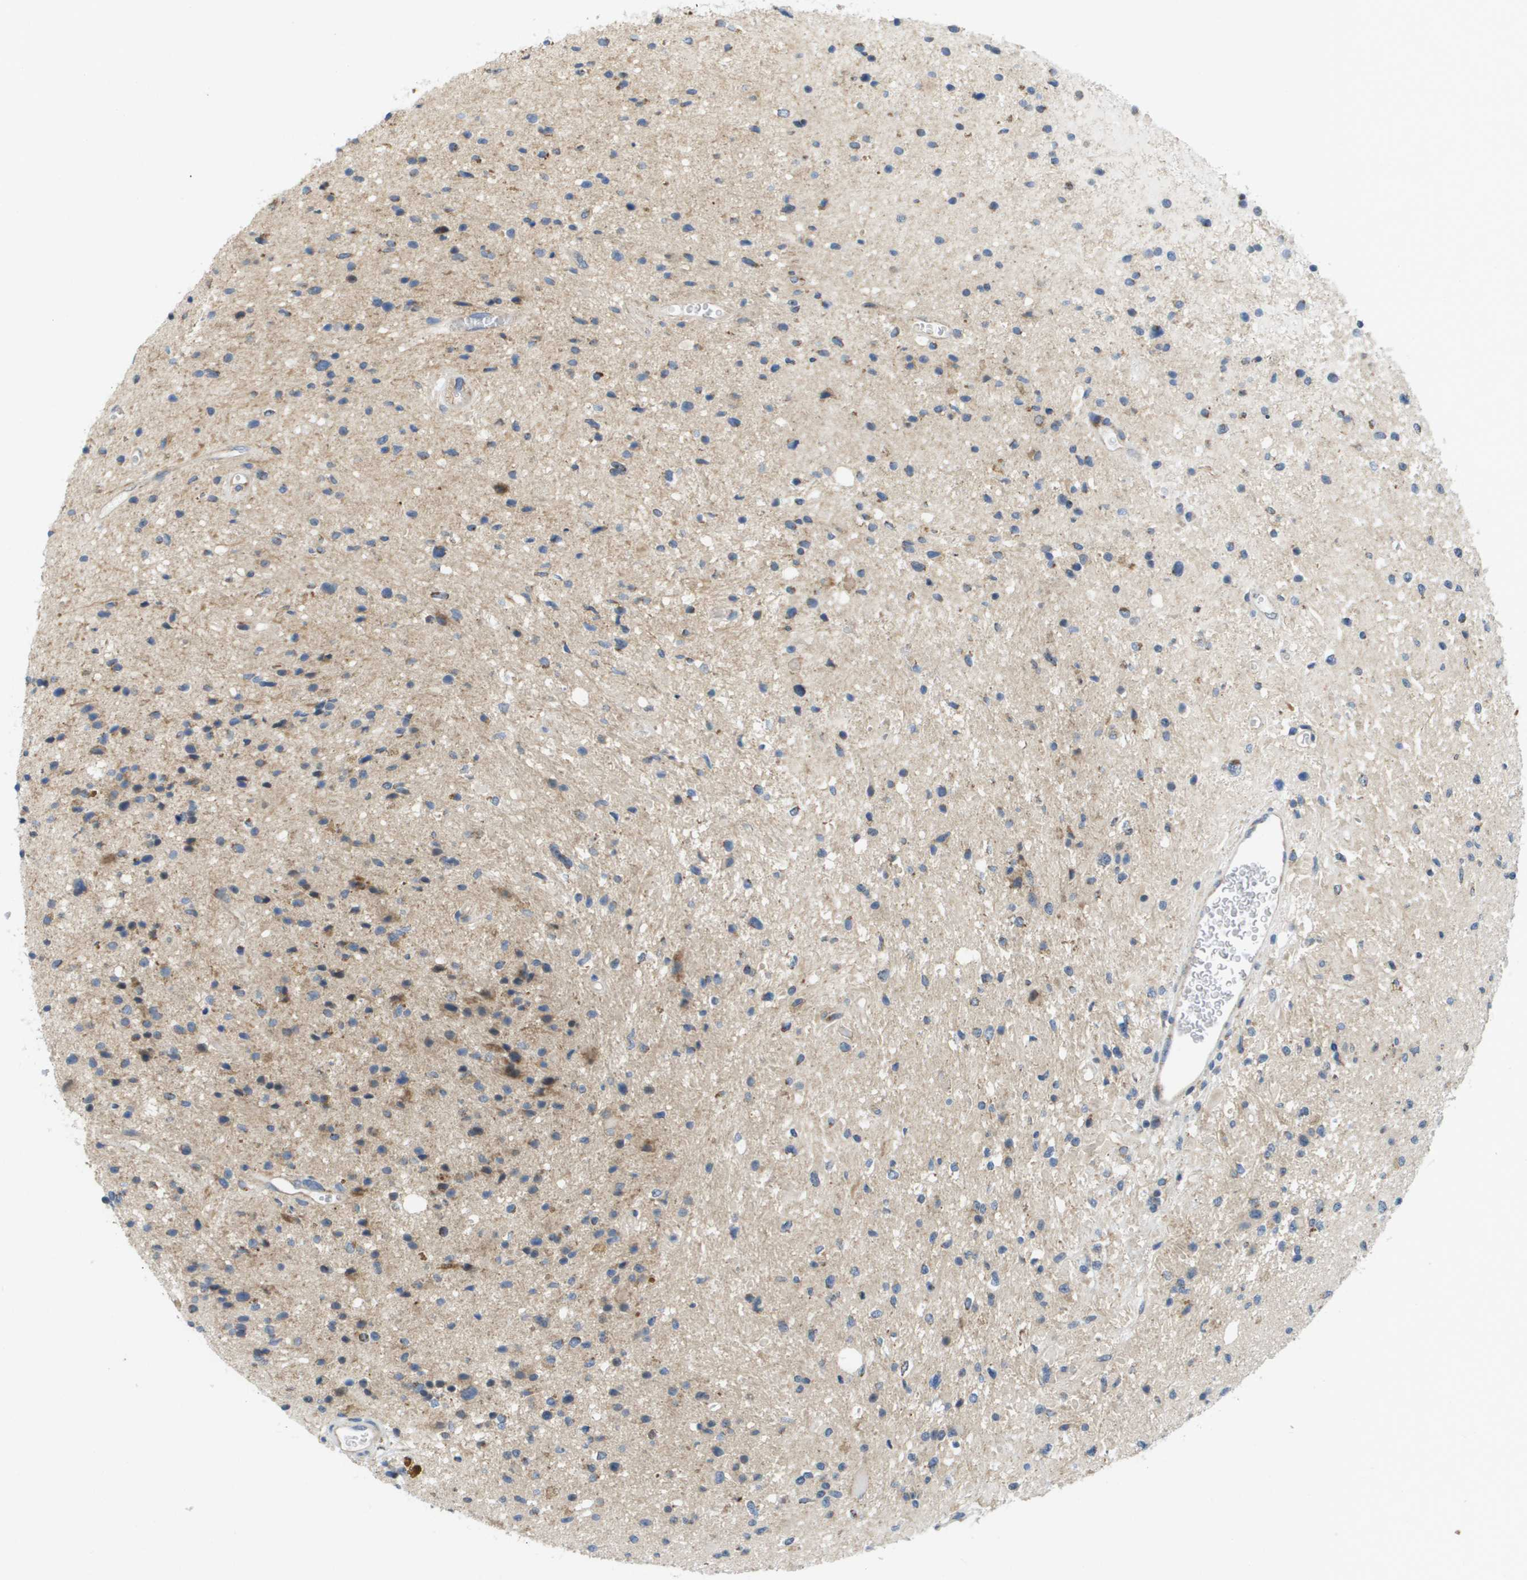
{"staining": {"intensity": "negative", "quantity": "none", "location": "none"}, "tissue": "glioma", "cell_type": "Tumor cells", "image_type": "cancer", "snomed": [{"axis": "morphology", "description": "Glioma, malignant, High grade"}, {"axis": "topography", "description": "Brain"}], "caption": "There is no significant staining in tumor cells of glioma. The staining was performed using DAB to visualize the protein expression in brown, while the nuclei were stained in blue with hematoxylin (Magnification: 20x).", "gene": "KRT23", "patient": {"sex": "male", "age": 33}}